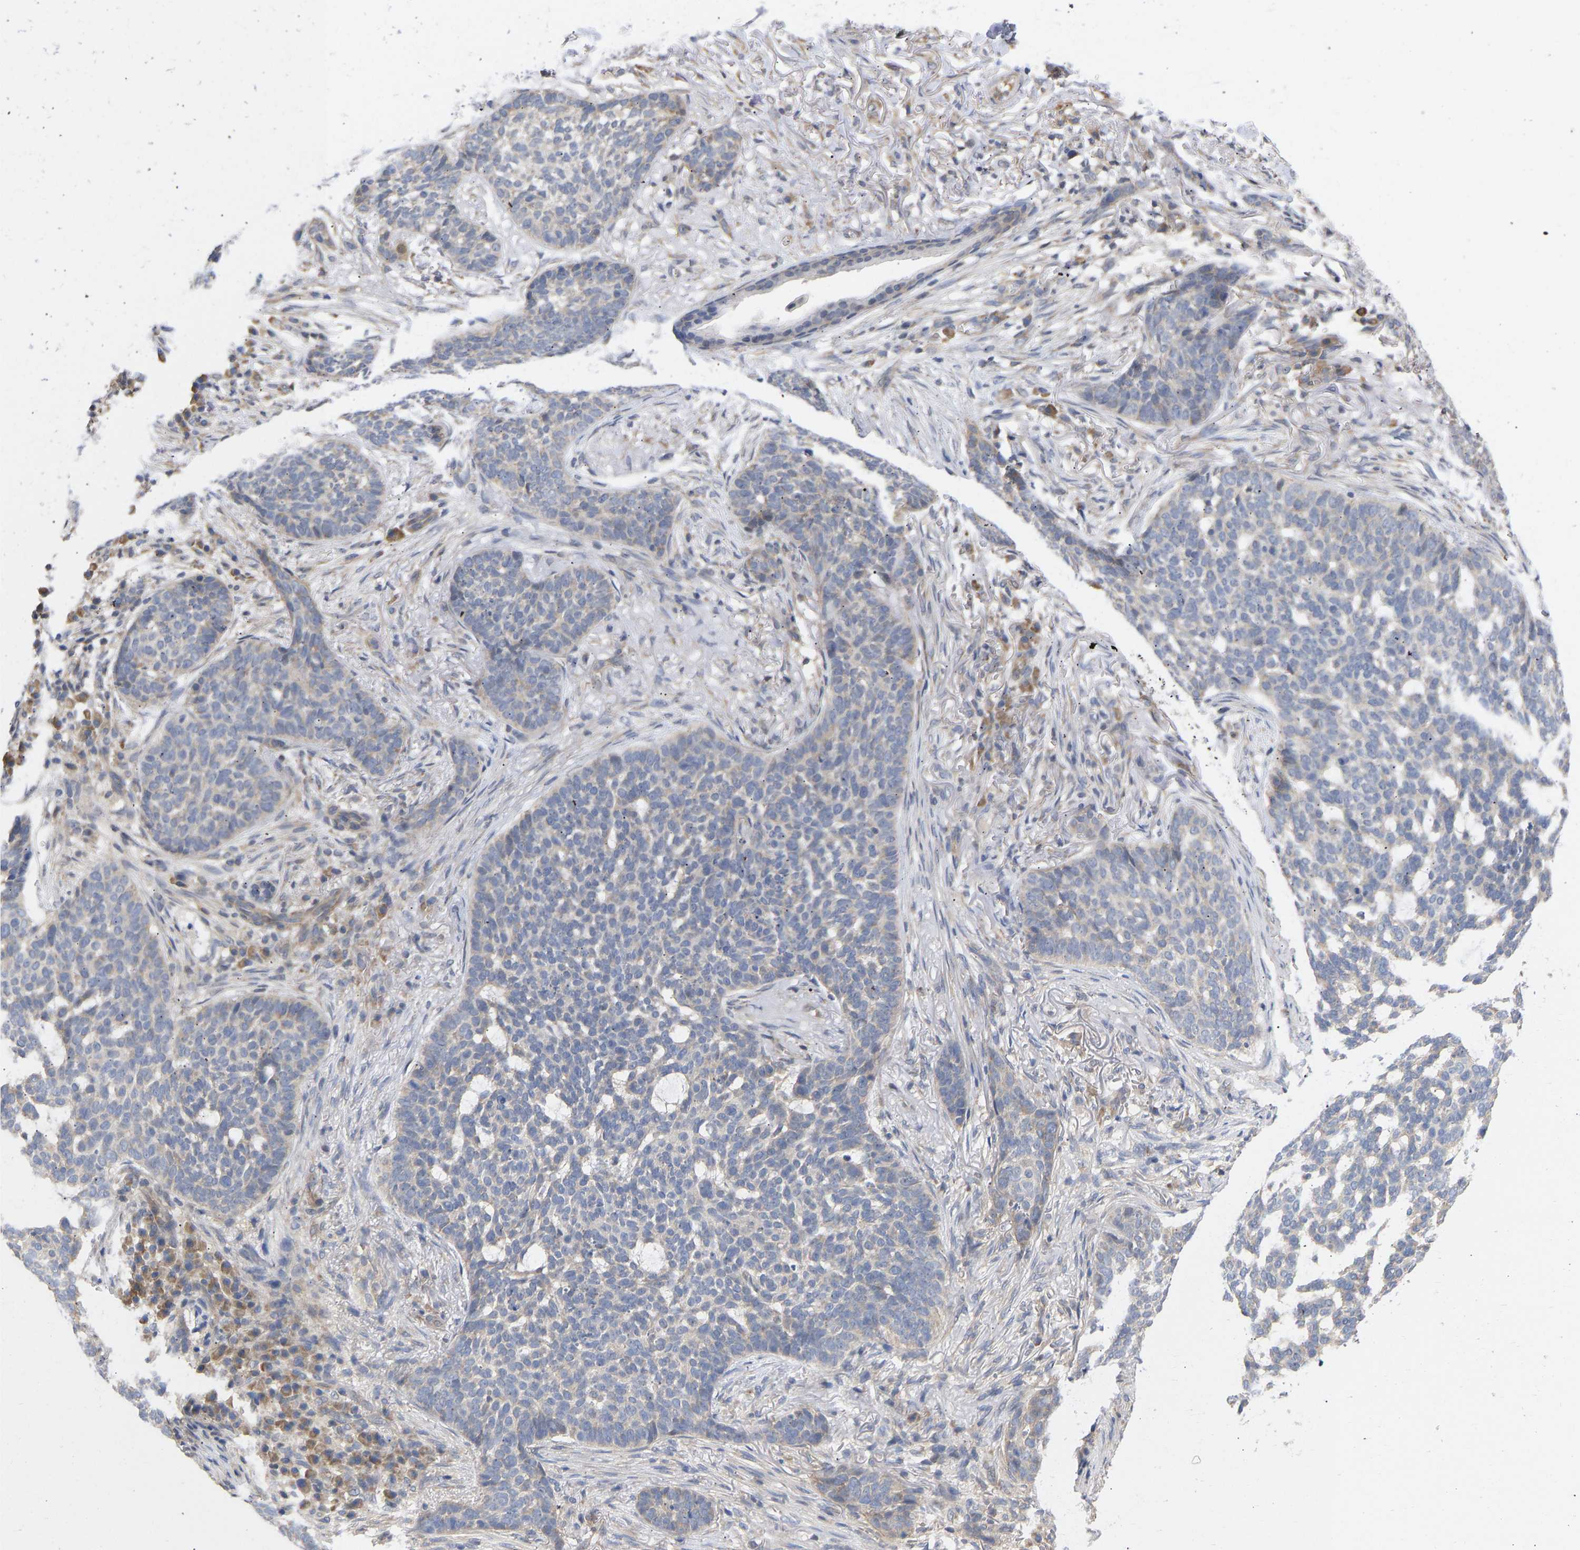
{"staining": {"intensity": "negative", "quantity": "none", "location": "none"}, "tissue": "skin cancer", "cell_type": "Tumor cells", "image_type": "cancer", "snomed": [{"axis": "morphology", "description": "Basal cell carcinoma"}, {"axis": "topography", "description": "Skin"}], "caption": "A high-resolution micrograph shows IHC staining of skin cancer (basal cell carcinoma), which demonstrates no significant expression in tumor cells.", "gene": "MAP2K3", "patient": {"sex": "male", "age": 85}}